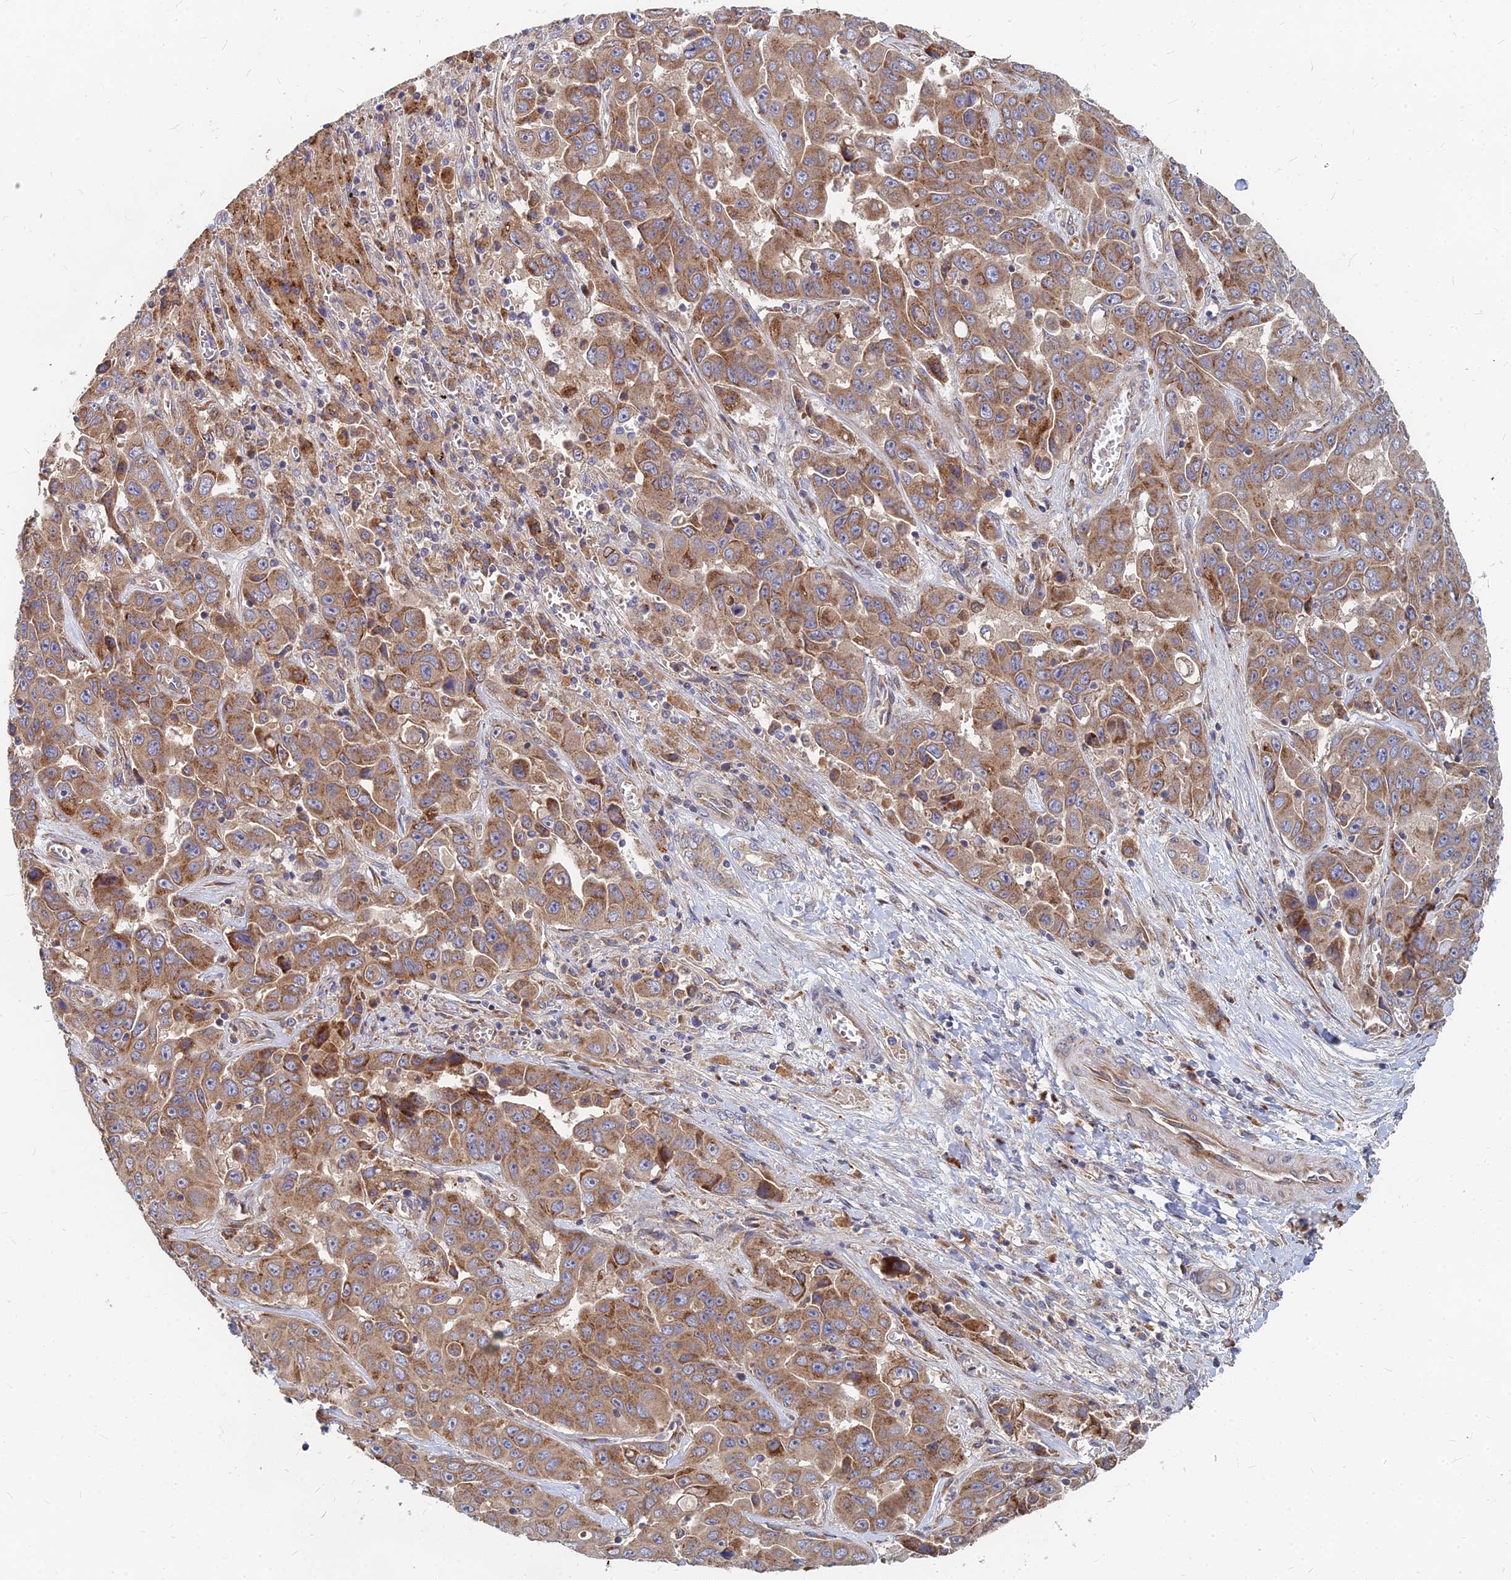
{"staining": {"intensity": "moderate", "quantity": ">75%", "location": "cytoplasmic/membranous"}, "tissue": "liver cancer", "cell_type": "Tumor cells", "image_type": "cancer", "snomed": [{"axis": "morphology", "description": "Cholangiocarcinoma"}, {"axis": "topography", "description": "Liver"}], "caption": "Tumor cells show medium levels of moderate cytoplasmic/membranous staining in approximately >75% of cells in cholangiocarcinoma (liver). The staining was performed using DAB (3,3'-diaminobenzidine) to visualize the protein expression in brown, while the nuclei were stained in blue with hematoxylin (Magnification: 20x).", "gene": "CCZ1", "patient": {"sex": "female", "age": 52}}